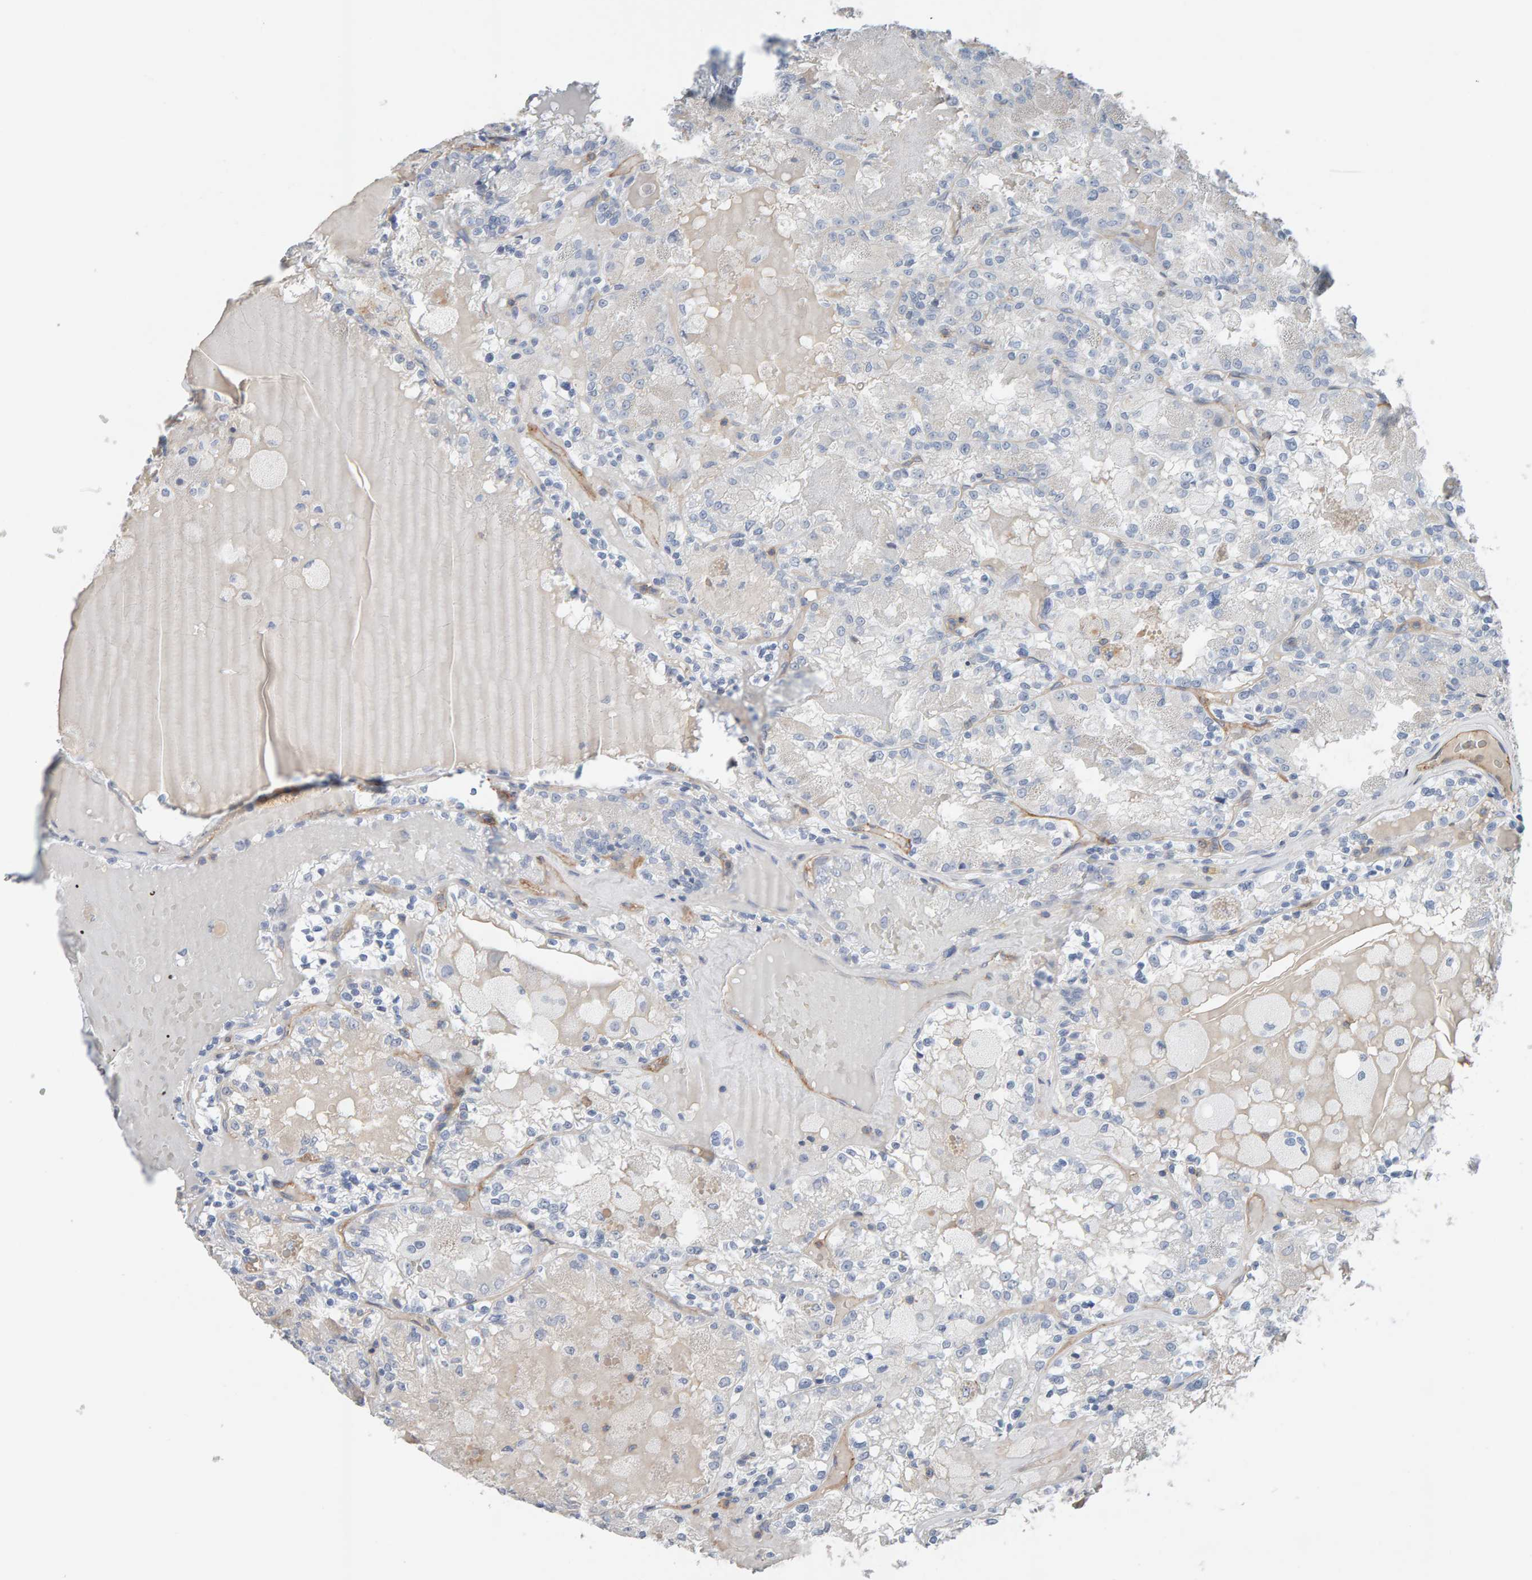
{"staining": {"intensity": "negative", "quantity": "none", "location": "none"}, "tissue": "renal cancer", "cell_type": "Tumor cells", "image_type": "cancer", "snomed": [{"axis": "morphology", "description": "Adenocarcinoma, NOS"}, {"axis": "topography", "description": "Kidney"}], "caption": "High magnification brightfield microscopy of renal adenocarcinoma stained with DAB (brown) and counterstained with hematoxylin (blue): tumor cells show no significant positivity. (DAB (3,3'-diaminobenzidine) IHC, high magnification).", "gene": "FYN", "patient": {"sex": "female", "age": 56}}